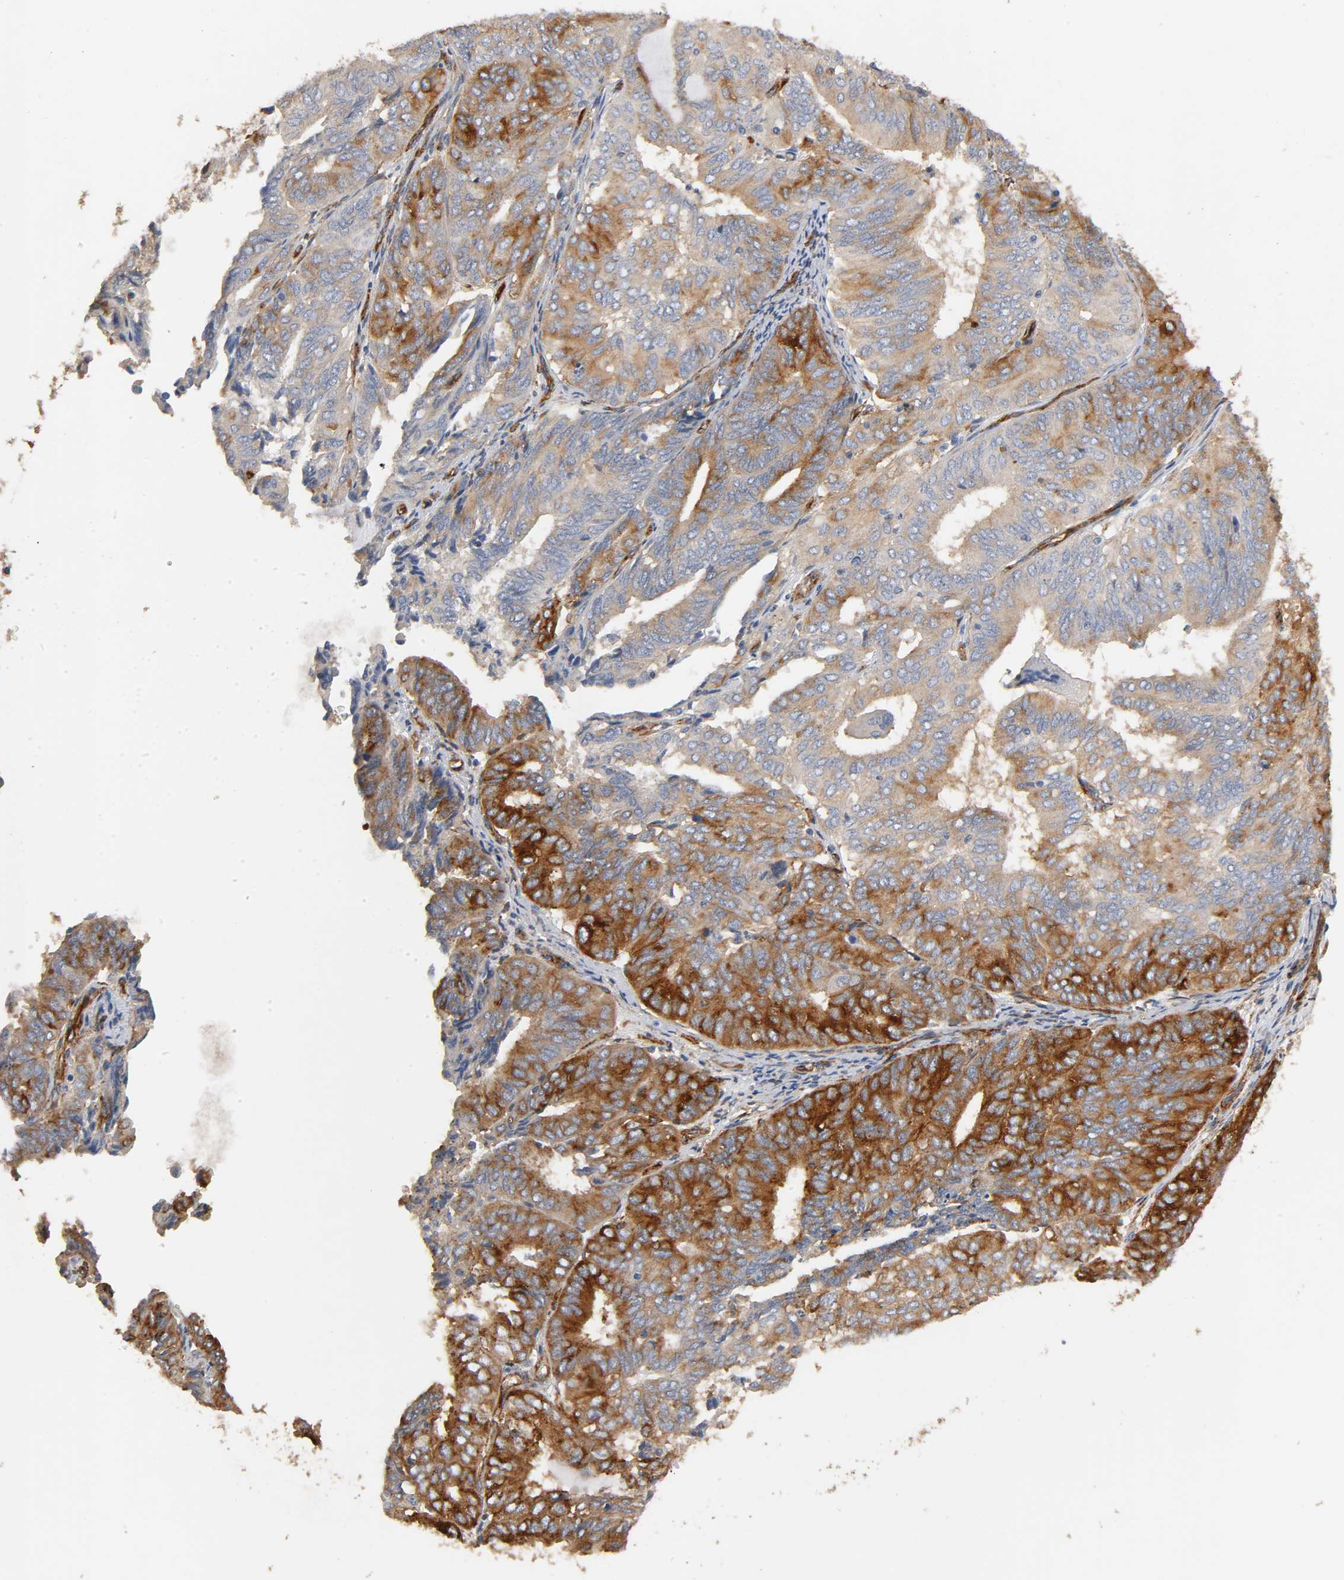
{"staining": {"intensity": "moderate", "quantity": "25%-75%", "location": "cytoplasmic/membranous"}, "tissue": "endometrial cancer", "cell_type": "Tumor cells", "image_type": "cancer", "snomed": [{"axis": "morphology", "description": "Adenocarcinoma, NOS"}, {"axis": "topography", "description": "Uterus"}], "caption": "This image displays IHC staining of human adenocarcinoma (endometrial), with medium moderate cytoplasmic/membranous staining in approximately 25%-75% of tumor cells.", "gene": "IFITM3", "patient": {"sex": "female", "age": 60}}